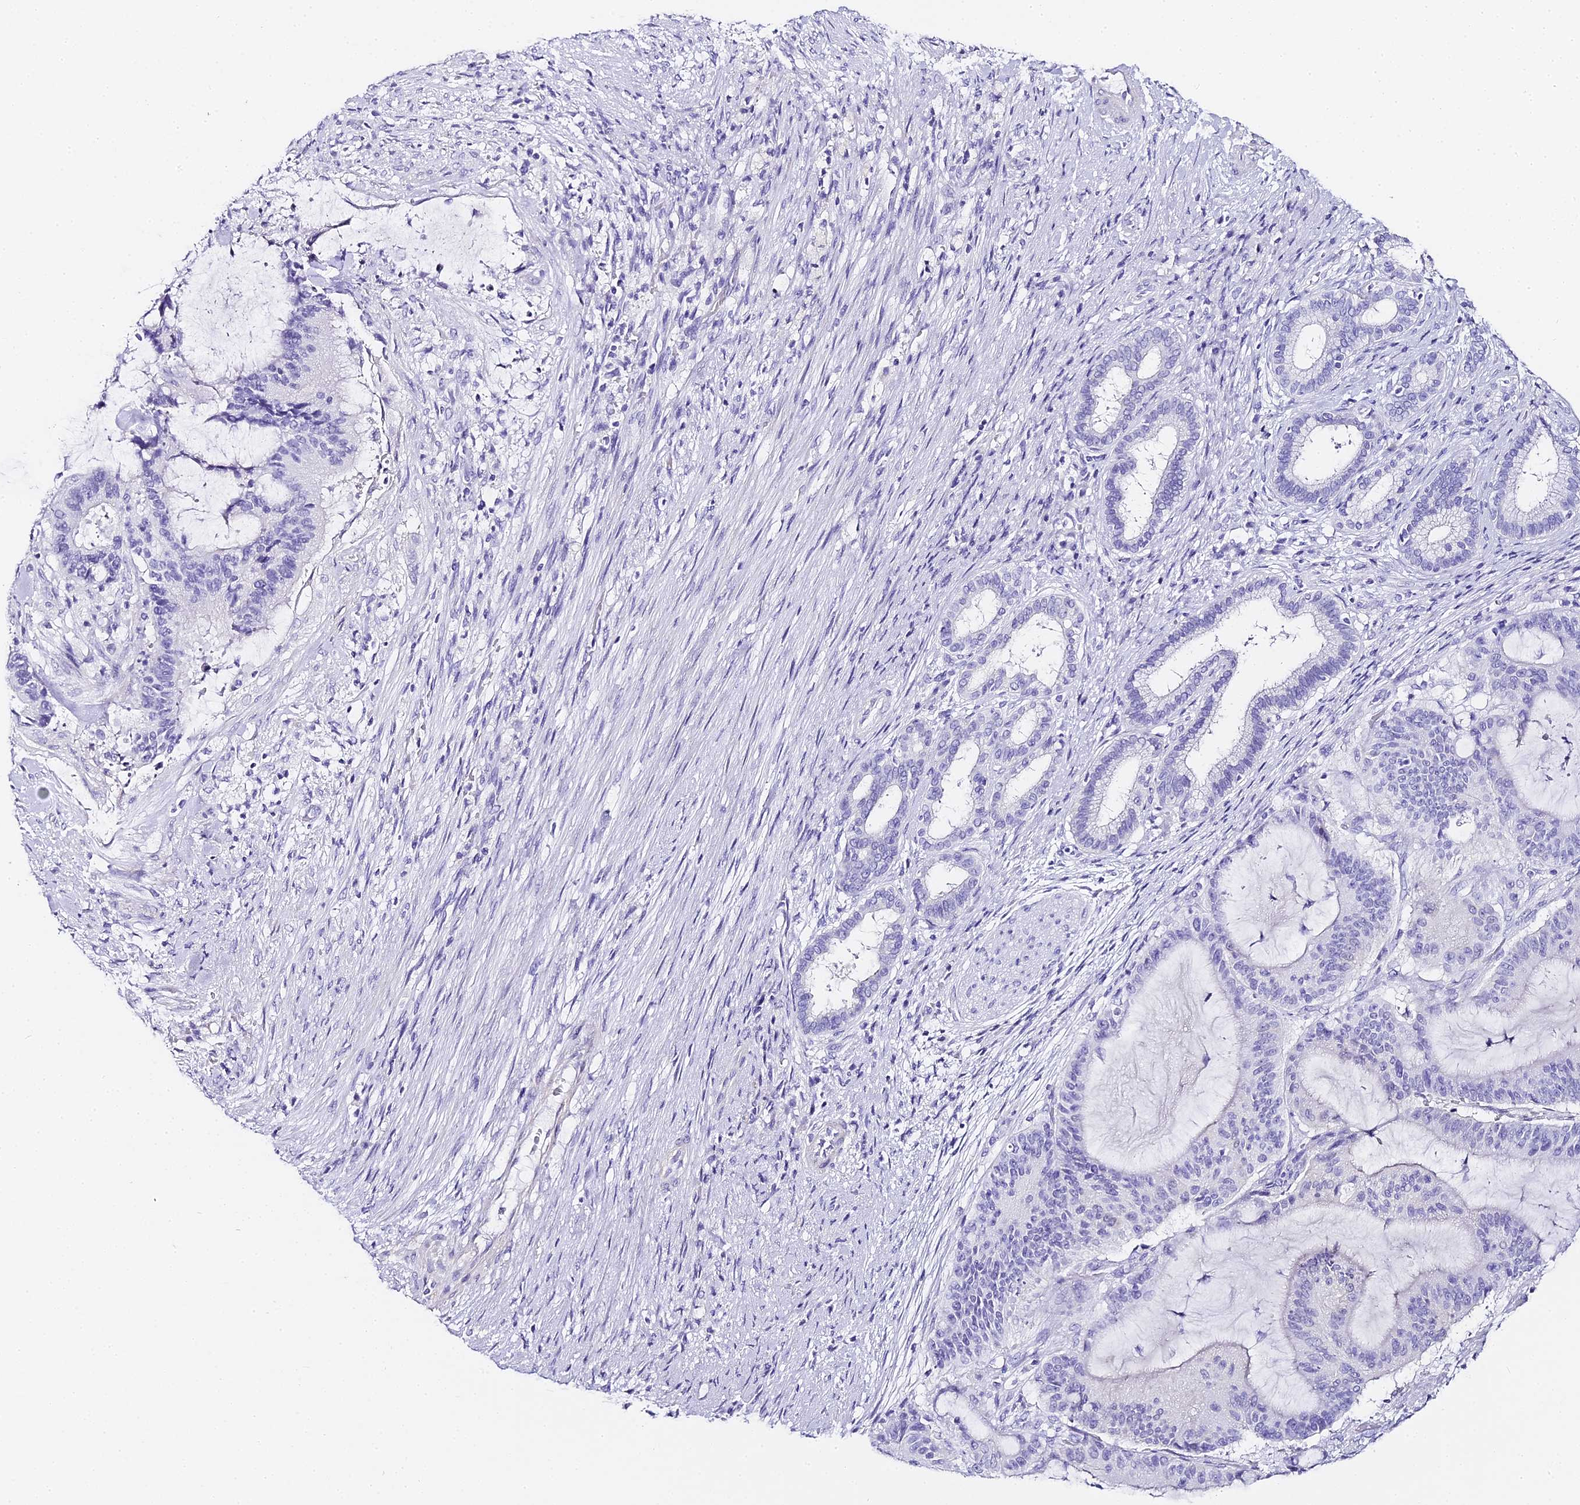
{"staining": {"intensity": "negative", "quantity": "none", "location": "none"}, "tissue": "liver cancer", "cell_type": "Tumor cells", "image_type": "cancer", "snomed": [{"axis": "morphology", "description": "Normal tissue, NOS"}, {"axis": "morphology", "description": "Cholangiocarcinoma"}, {"axis": "topography", "description": "Liver"}, {"axis": "topography", "description": "Peripheral nerve tissue"}], "caption": "An IHC image of liver cancer is shown. There is no staining in tumor cells of liver cancer.", "gene": "ABHD14A-ACY1", "patient": {"sex": "female", "age": 73}}